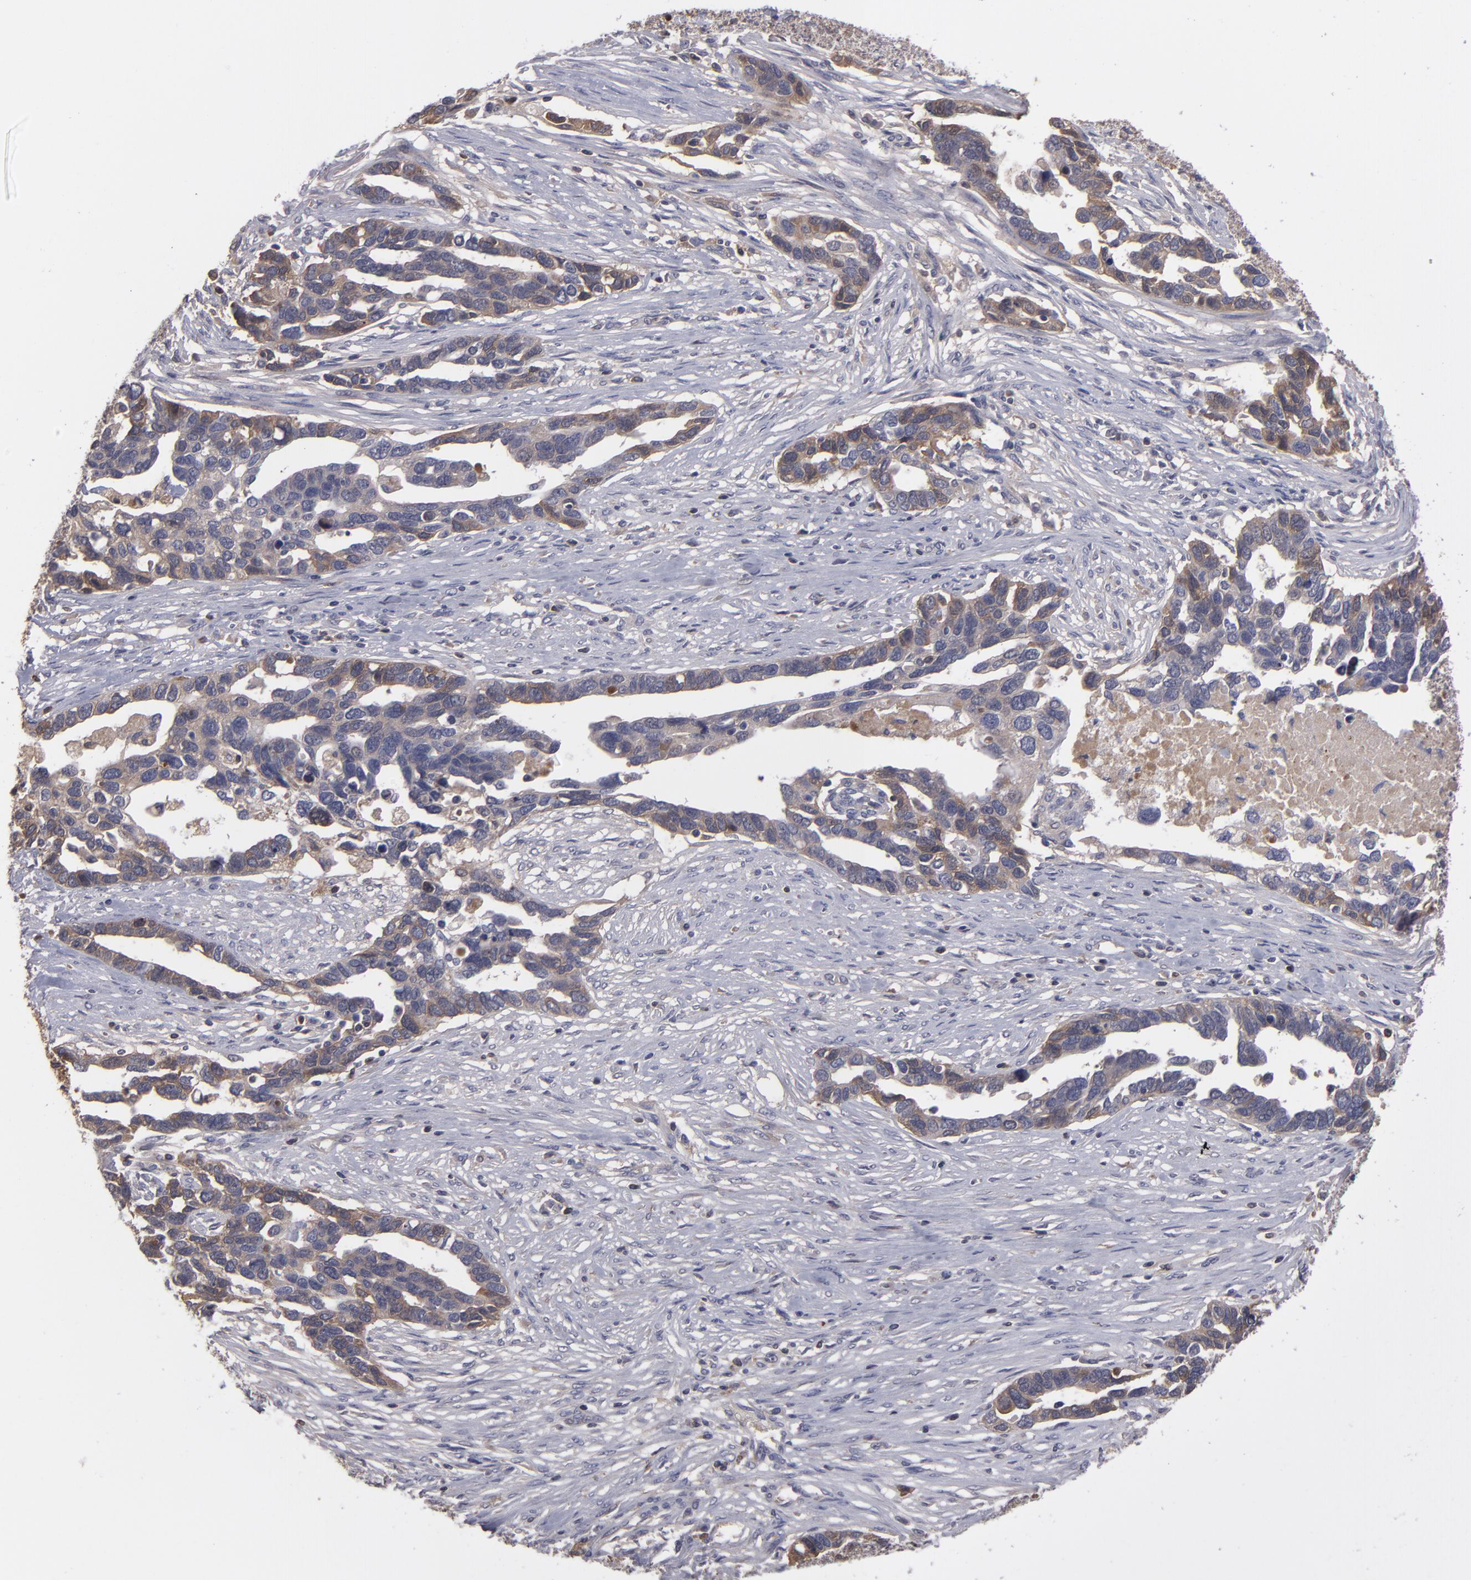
{"staining": {"intensity": "moderate", "quantity": "25%-75%", "location": "cytoplasmic/membranous"}, "tissue": "ovarian cancer", "cell_type": "Tumor cells", "image_type": "cancer", "snomed": [{"axis": "morphology", "description": "Cystadenocarcinoma, serous, NOS"}, {"axis": "topography", "description": "Ovary"}], "caption": "Serous cystadenocarcinoma (ovarian) tissue reveals moderate cytoplasmic/membranous expression in about 25%-75% of tumor cells (DAB (3,3'-diaminobenzidine) = brown stain, brightfield microscopy at high magnification).", "gene": "ITIH4", "patient": {"sex": "female", "age": 54}}